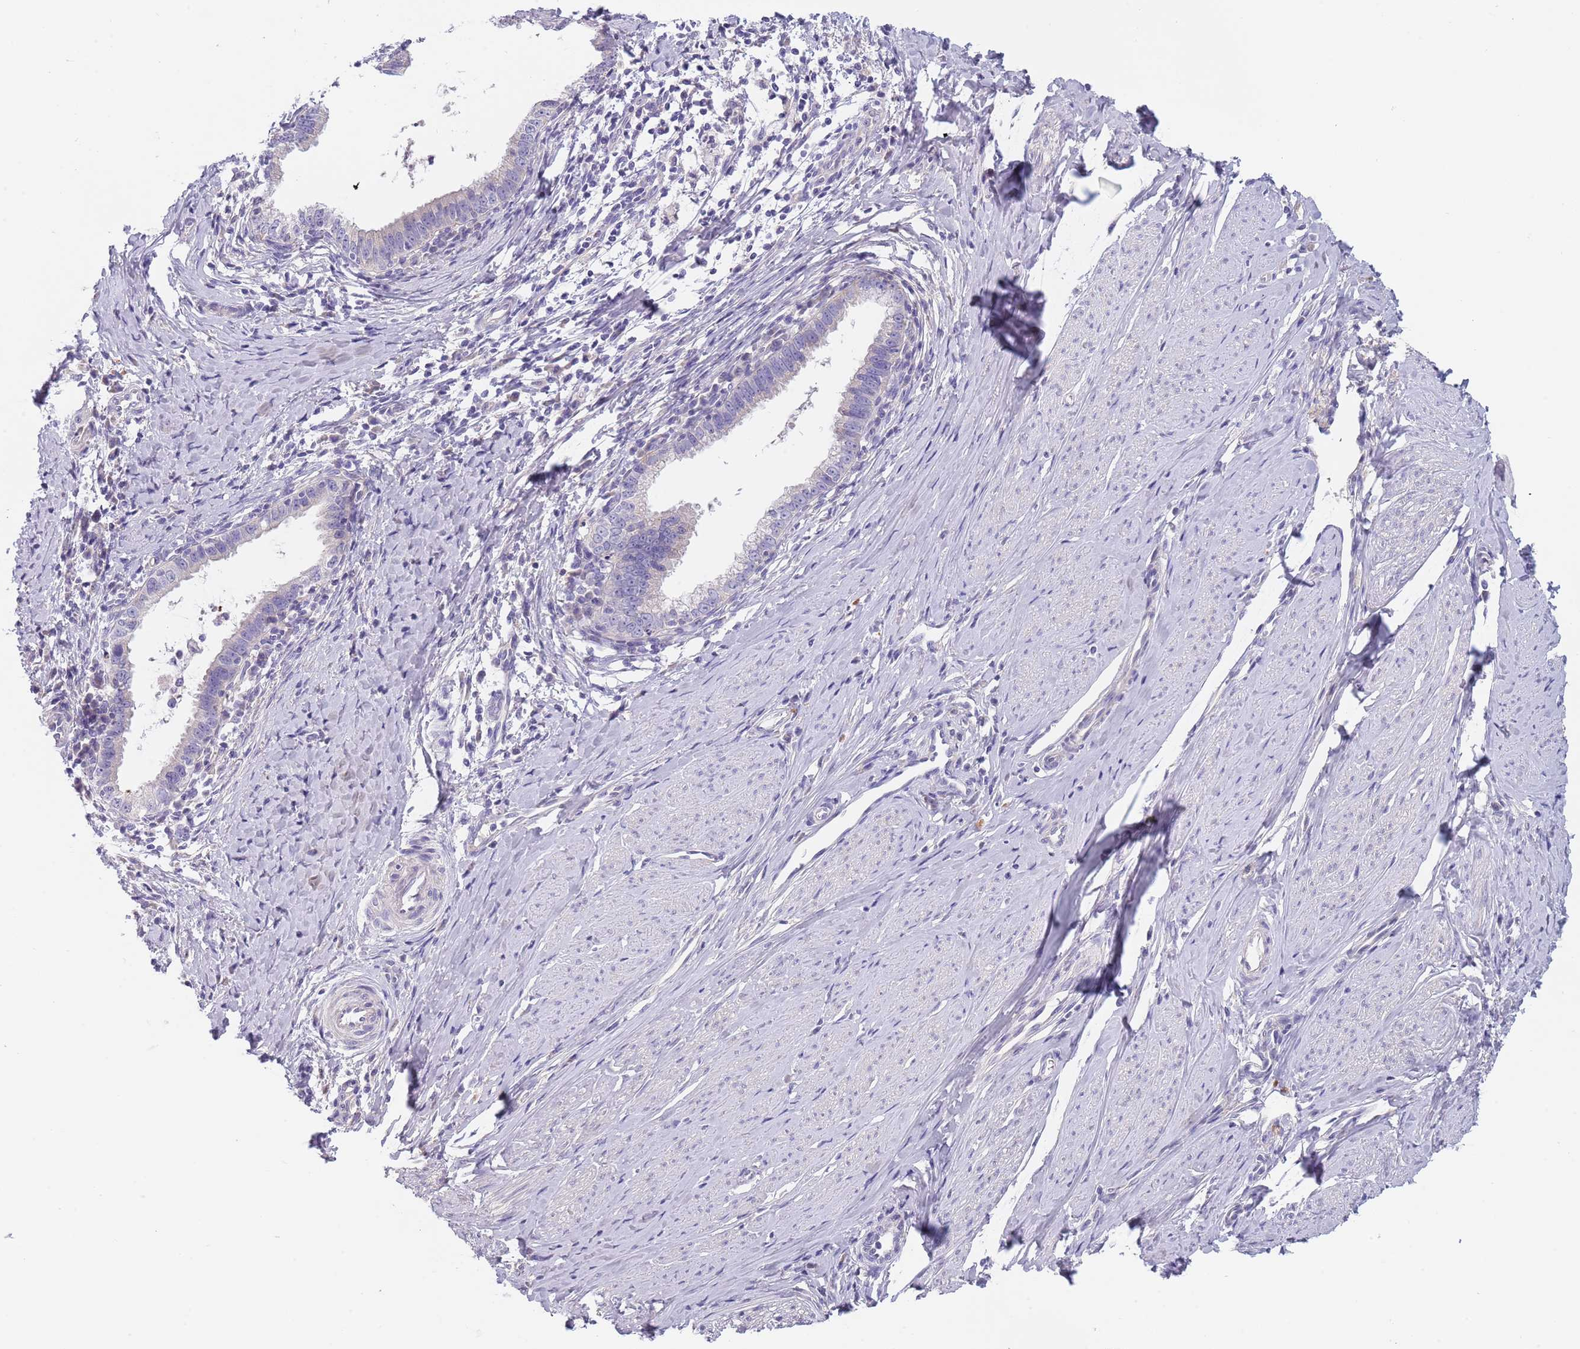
{"staining": {"intensity": "negative", "quantity": "none", "location": "none"}, "tissue": "cervical cancer", "cell_type": "Tumor cells", "image_type": "cancer", "snomed": [{"axis": "morphology", "description": "Adenocarcinoma, NOS"}, {"axis": "topography", "description": "Cervix"}], "caption": "A micrograph of human cervical cancer is negative for staining in tumor cells. (DAB immunohistochemistry (IHC) visualized using brightfield microscopy, high magnification).", "gene": "MAN1C1", "patient": {"sex": "female", "age": 36}}